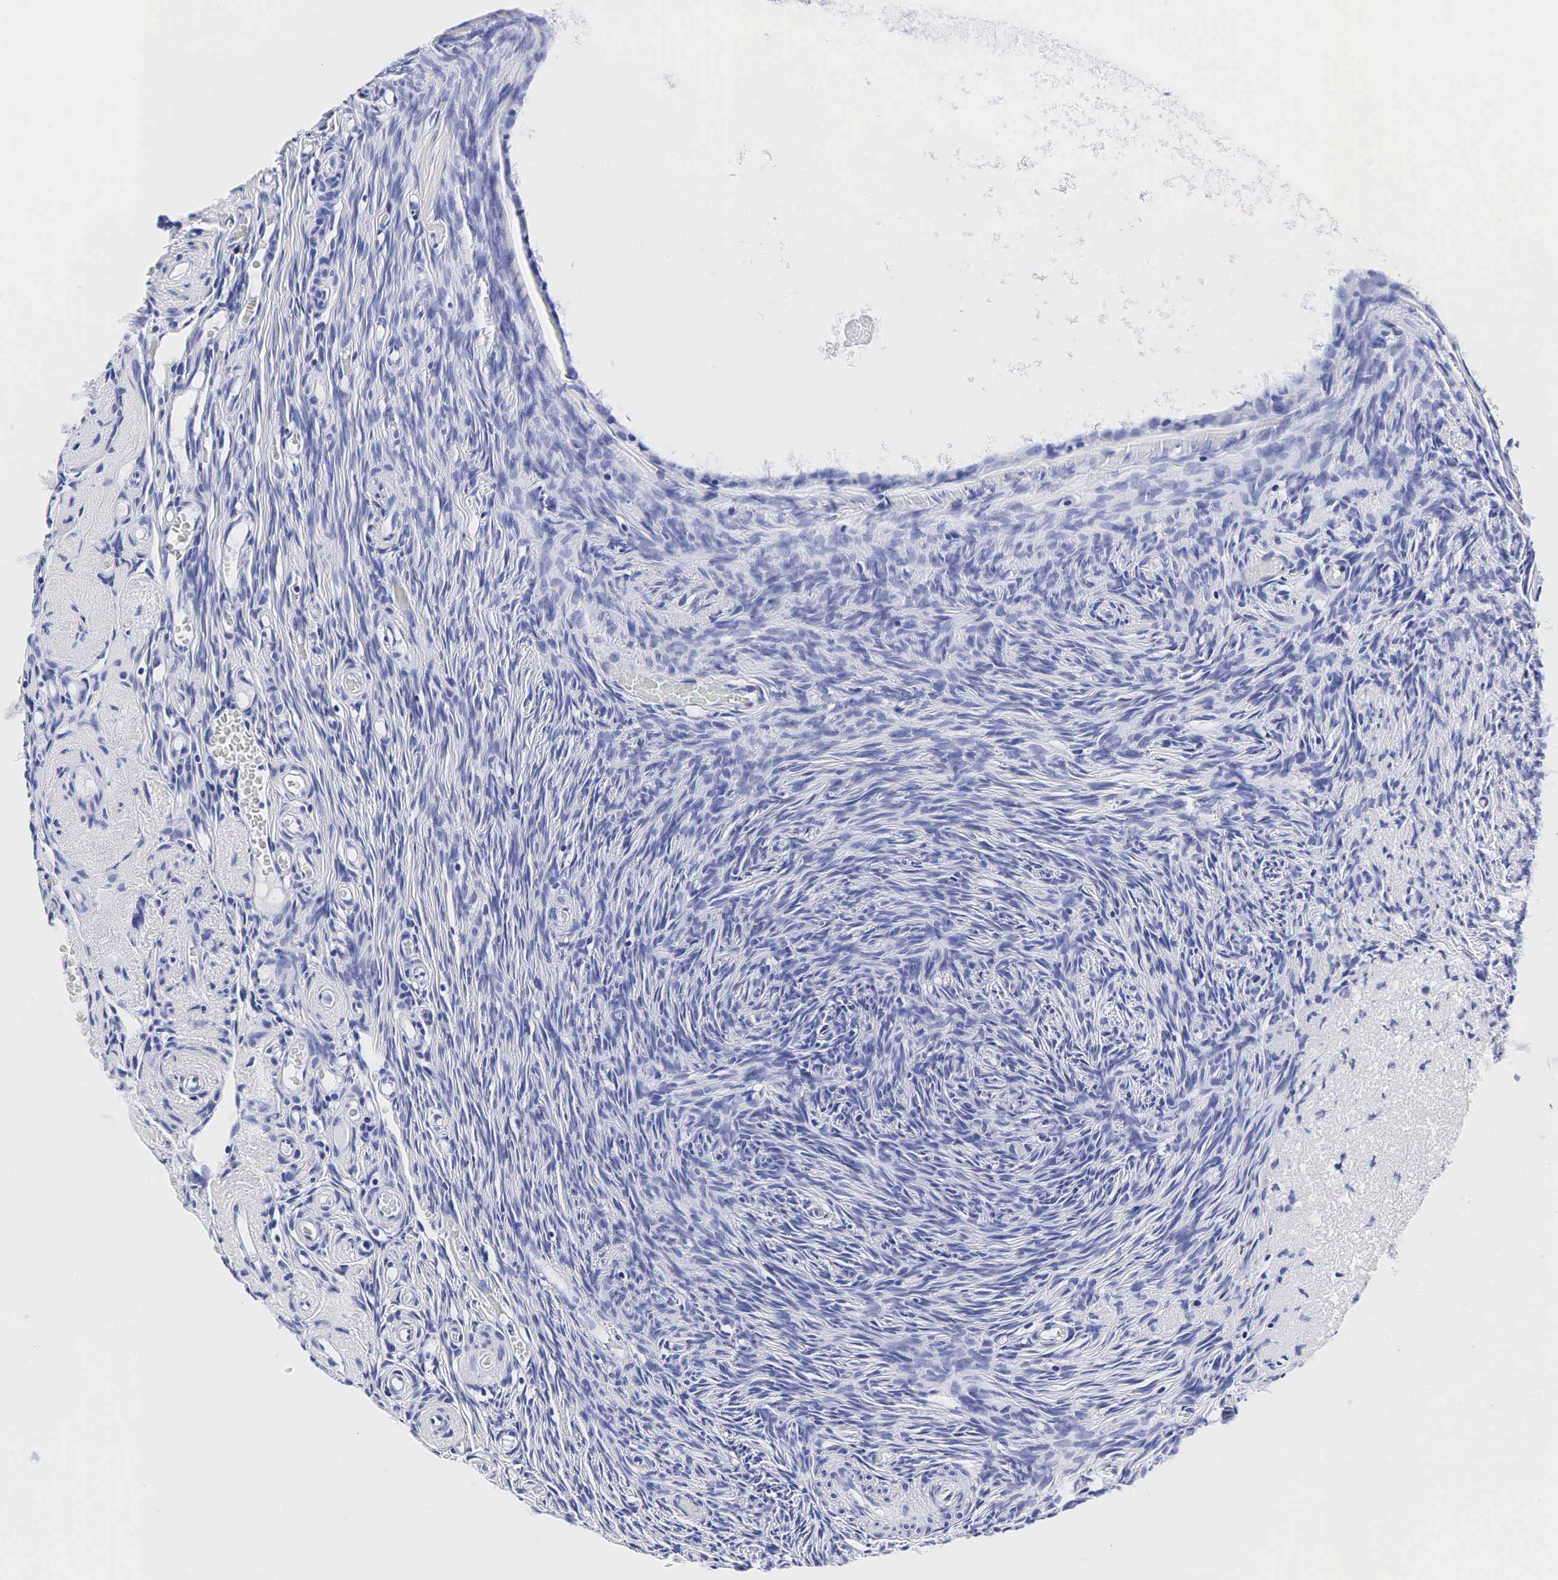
{"staining": {"intensity": "negative", "quantity": "none", "location": "none"}, "tissue": "ovary", "cell_type": "Follicle cells", "image_type": "normal", "snomed": [{"axis": "morphology", "description": "Normal tissue, NOS"}, {"axis": "topography", "description": "Ovary"}], "caption": "DAB (3,3'-diaminobenzidine) immunohistochemical staining of benign ovary displays no significant expression in follicle cells.", "gene": "ACP3", "patient": {"sex": "female", "age": 78}}